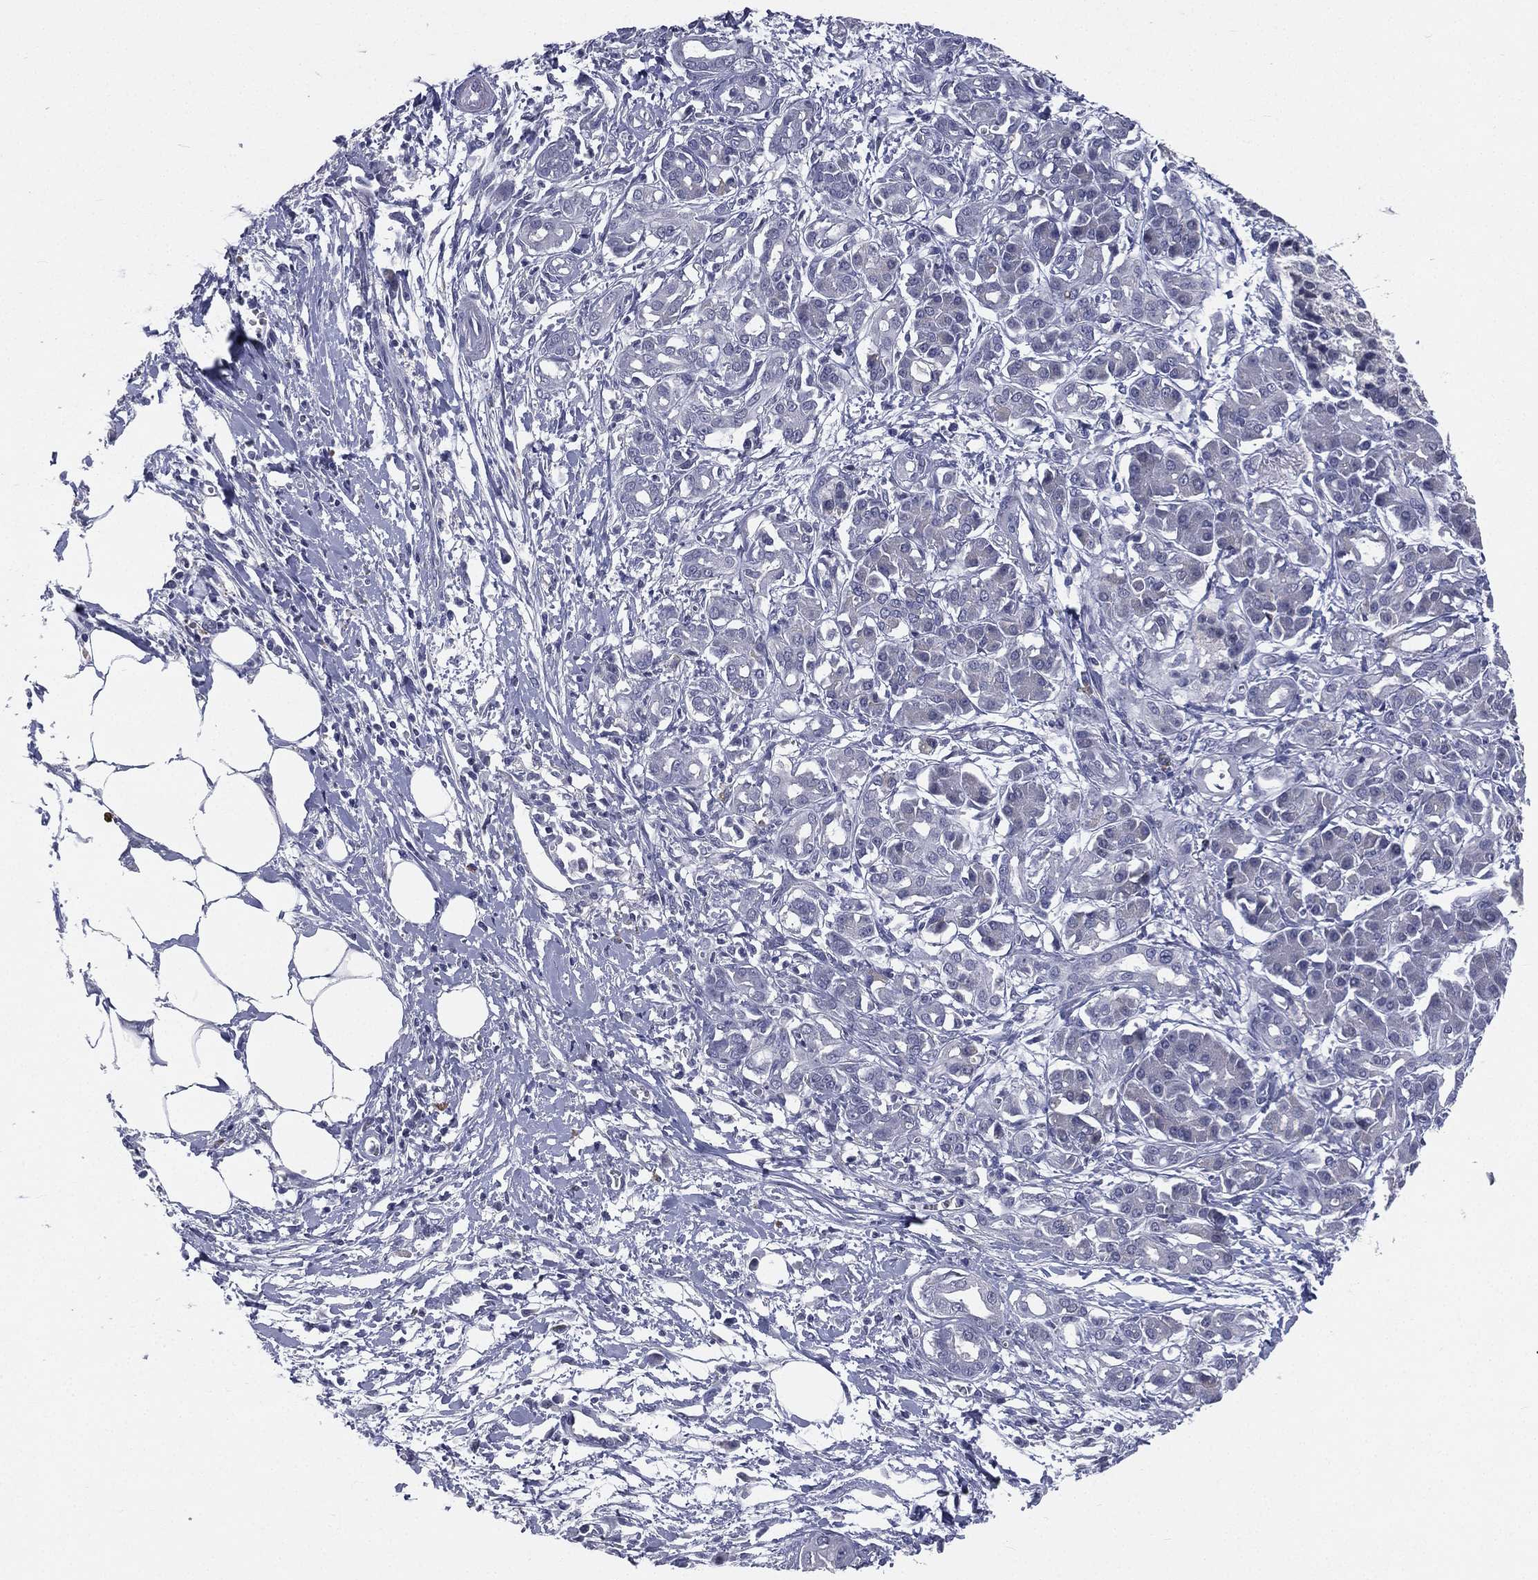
{"staining": {"intensity": "negative", "quantity": "none", "location": "none"}, "tissue": "pancreatic cancer", "cell_type": "Tumor cells", "image_type": "cancer", "snomed": [{"axis": "morphology", "description": "Adenocarcinoma, NOS"}, {"axis": "topography", "description": "Pancreas"}], "caption": "High magnification brightfield microscopy of adenocarcinoma (pancreatic) stained with DAB (brown) and counterstained with hematoxylin (blue): tumor cells show no significant staining.", "gene": "IFT27", "patient": {"sex": "male", "age": 72}}